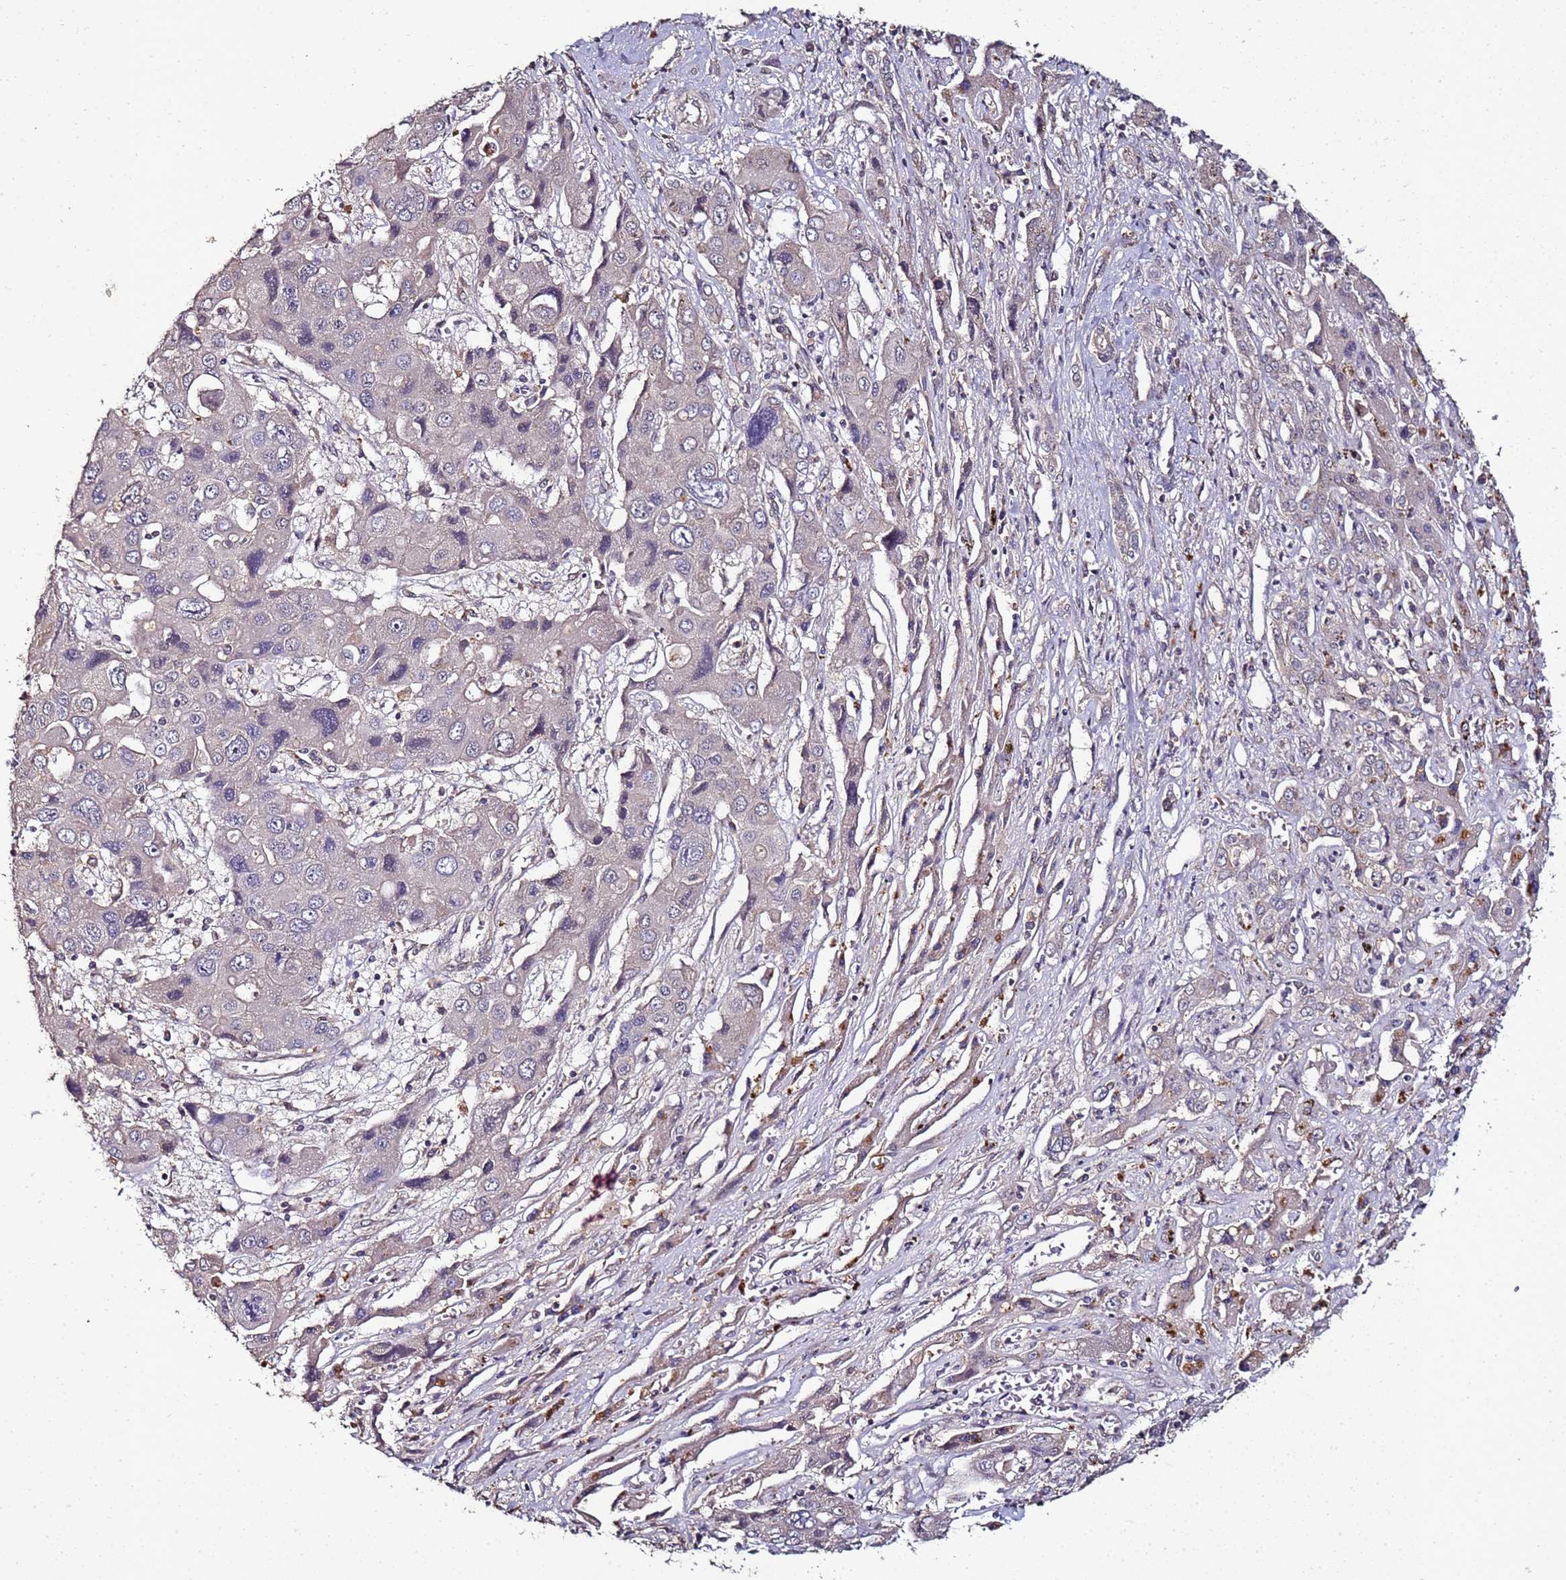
{"staining": {"intensity": "negative", "quantity": "none", "location": "none"}, "tissue": "liver cancer", "cell_type": "Tumor cells", "image_type": "cancer", "snomed": [{"axis": "morphology", "description": "Cholangiocarcinoma"}, {"axis": "topography", "description": "Liver"}], "caption": "Liver cancer (cholangiocarcinoma) was stained to show a protein in brown. There is no significant positivity in tumor cells.", "gene": "ANKRD17", "patient": {"sex": "male", "age": 67}}